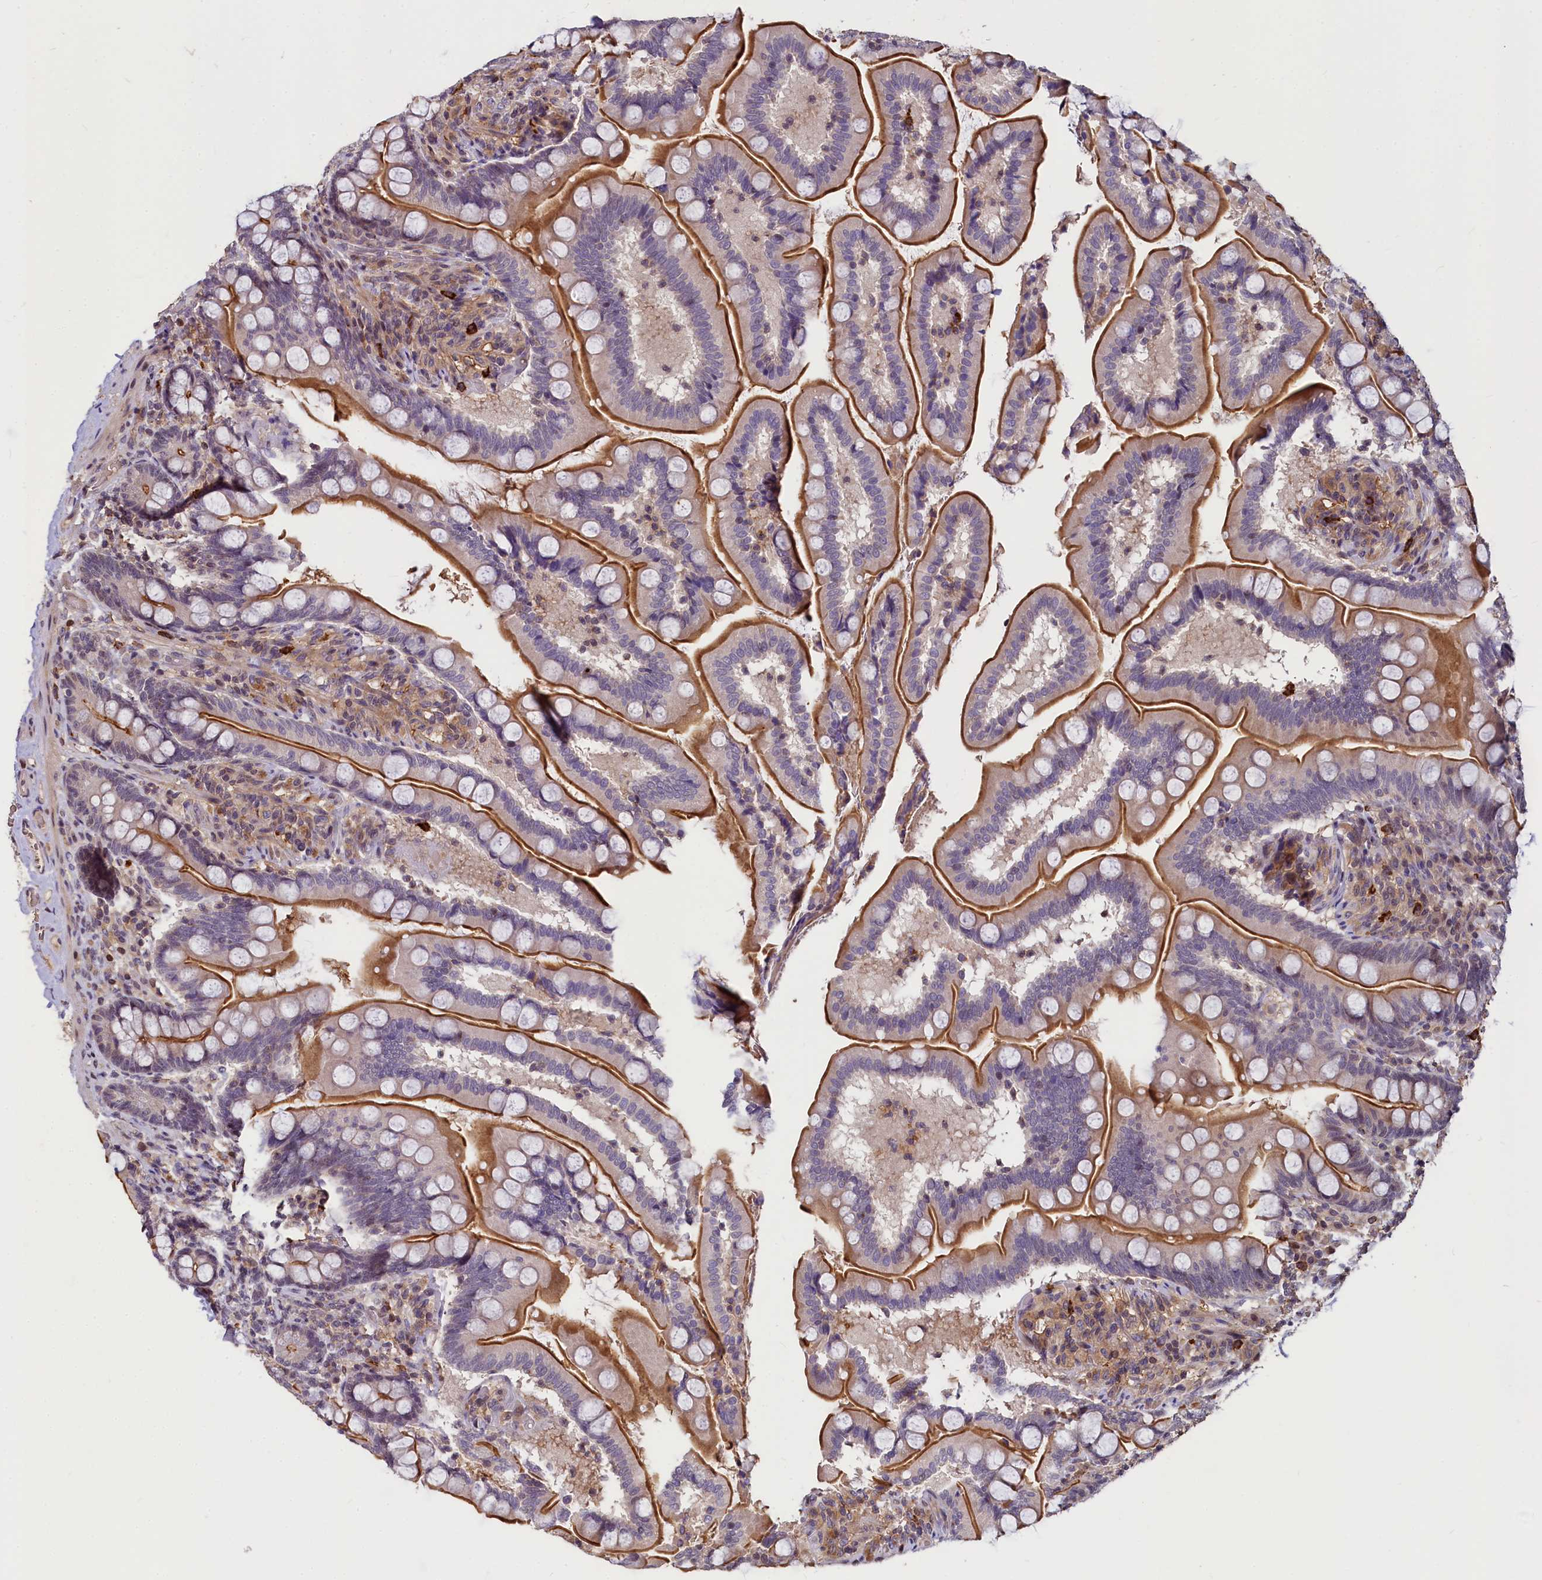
{"staining": {"intensity": "moderate", "quantity": ">75%", "location": "cytoplasmic/membranous"}, "tissue": "small intestine", "cell_type": "Glandular cells", "image_type": "normal", "snomed": [{"axis": "morphology", "description": "Normal tissue, NOS"}, {"axis": "topography", "description": "Small intestine"}], "caption": "Immunohistochemistry (IHC) photomicrograph of normal small intestine: human small intestine stained using IHC reveals medium levels of moderate protein expression localized specifically in the cytoplasmic/membranous of glandular cells, appearing as a cytoplasmic/membranous brown color.", "gene": "ATG101", "patient": {"sex": "female", "age": 64}}